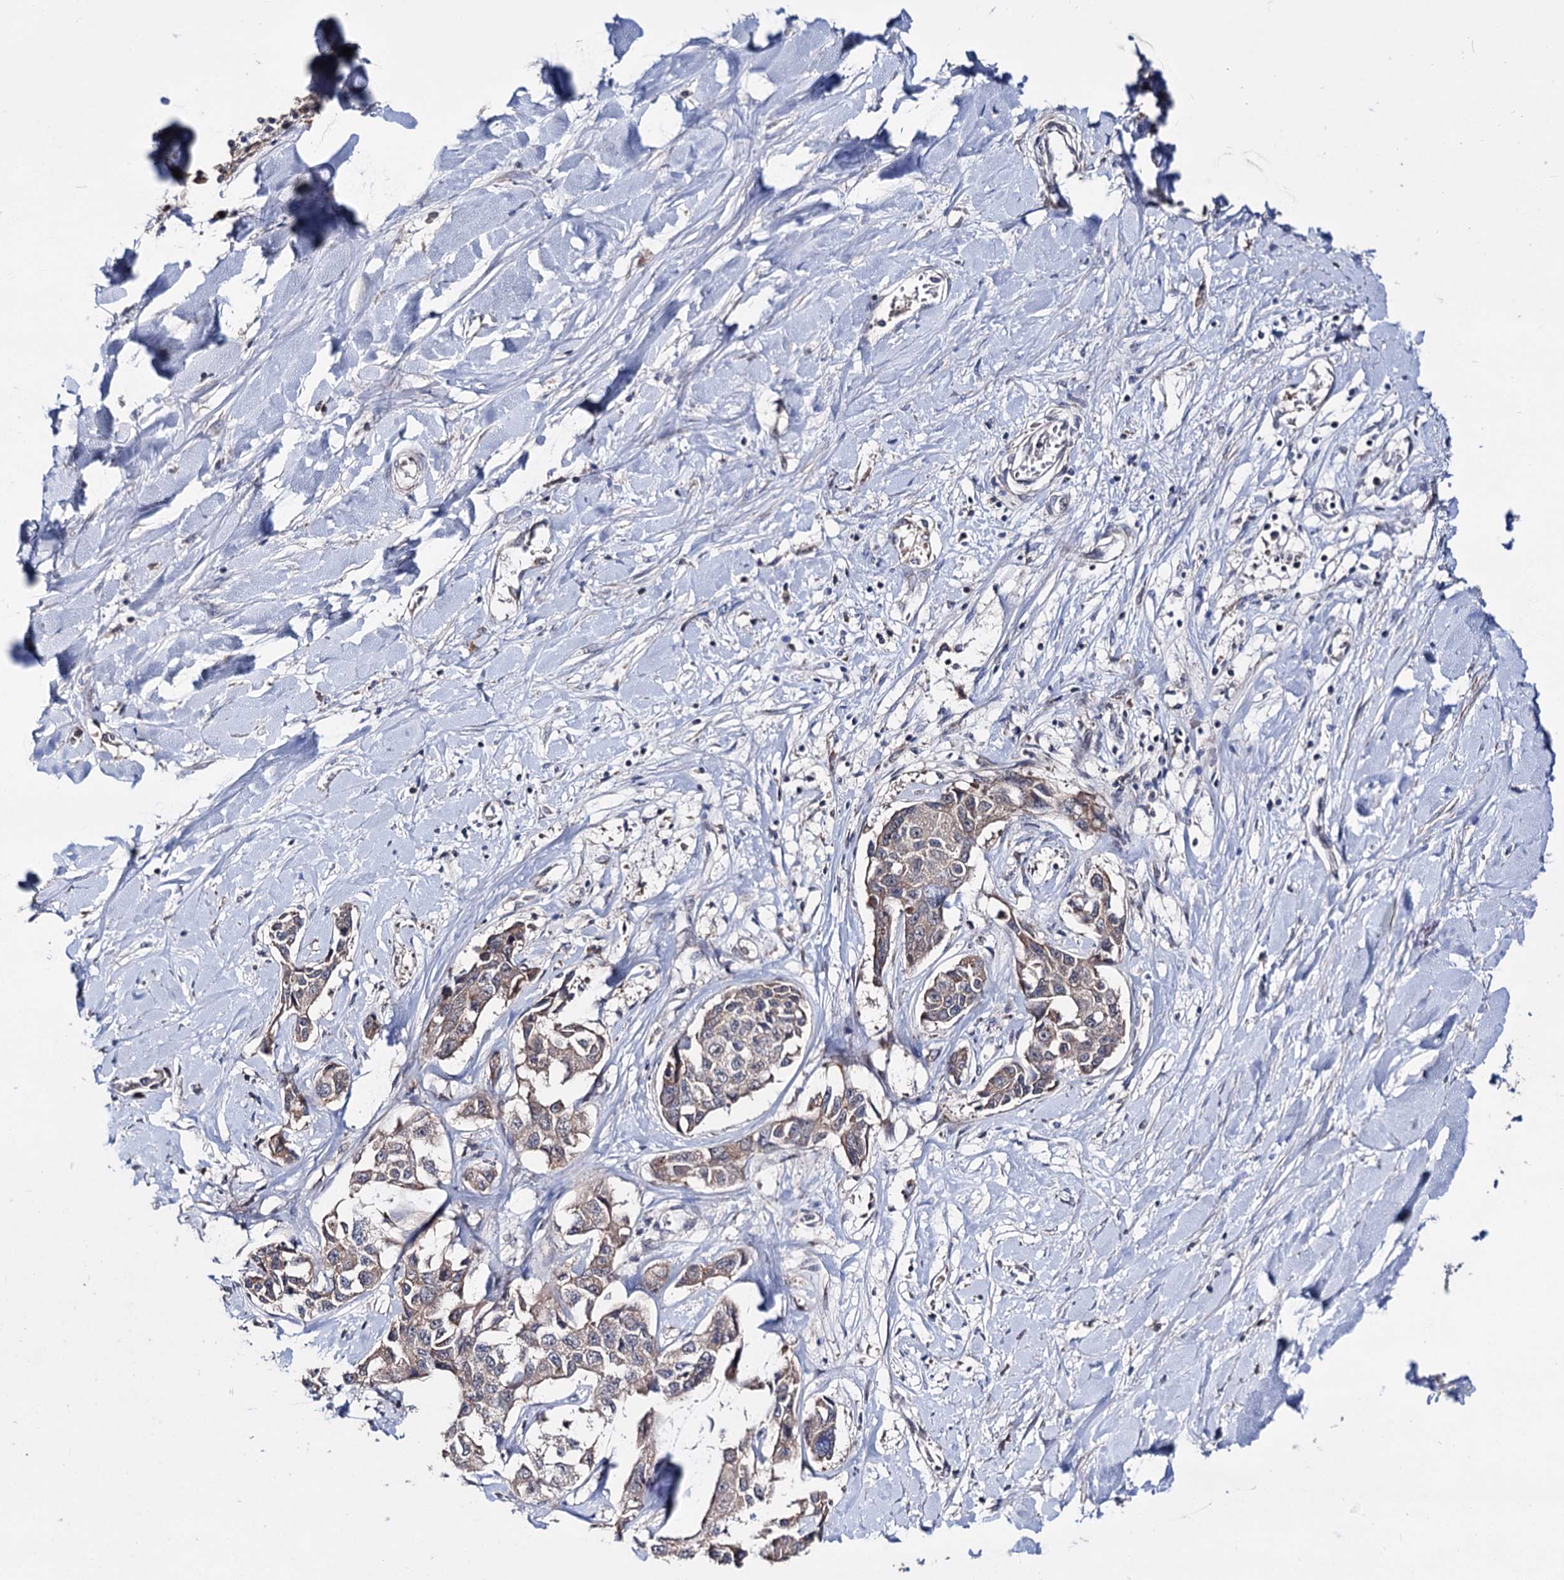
{"staining": {"intensity": "weak", "quantity": ">75%", "location": "cytoplasmic/membranous"}, "tissue": "liver cancer", "cell_type": "Tumor cells", "image_type": "cancer", "snomed": [{"axis": "morphology", "description": "Cholangiocarcinoma"}, {"axis": "topography", "description": "Liver"}], "caption": "Immunohistochemical staining of liver cholangiocarcinoma demonstrates low levels of weak cytoplasmic/membranous protein positivity in approximately >75% of tumor cells. (IHC, brightfield microscopy, high magnification).", "gene": "CLPB", "patient": {"sex": "male", "age": 59}}